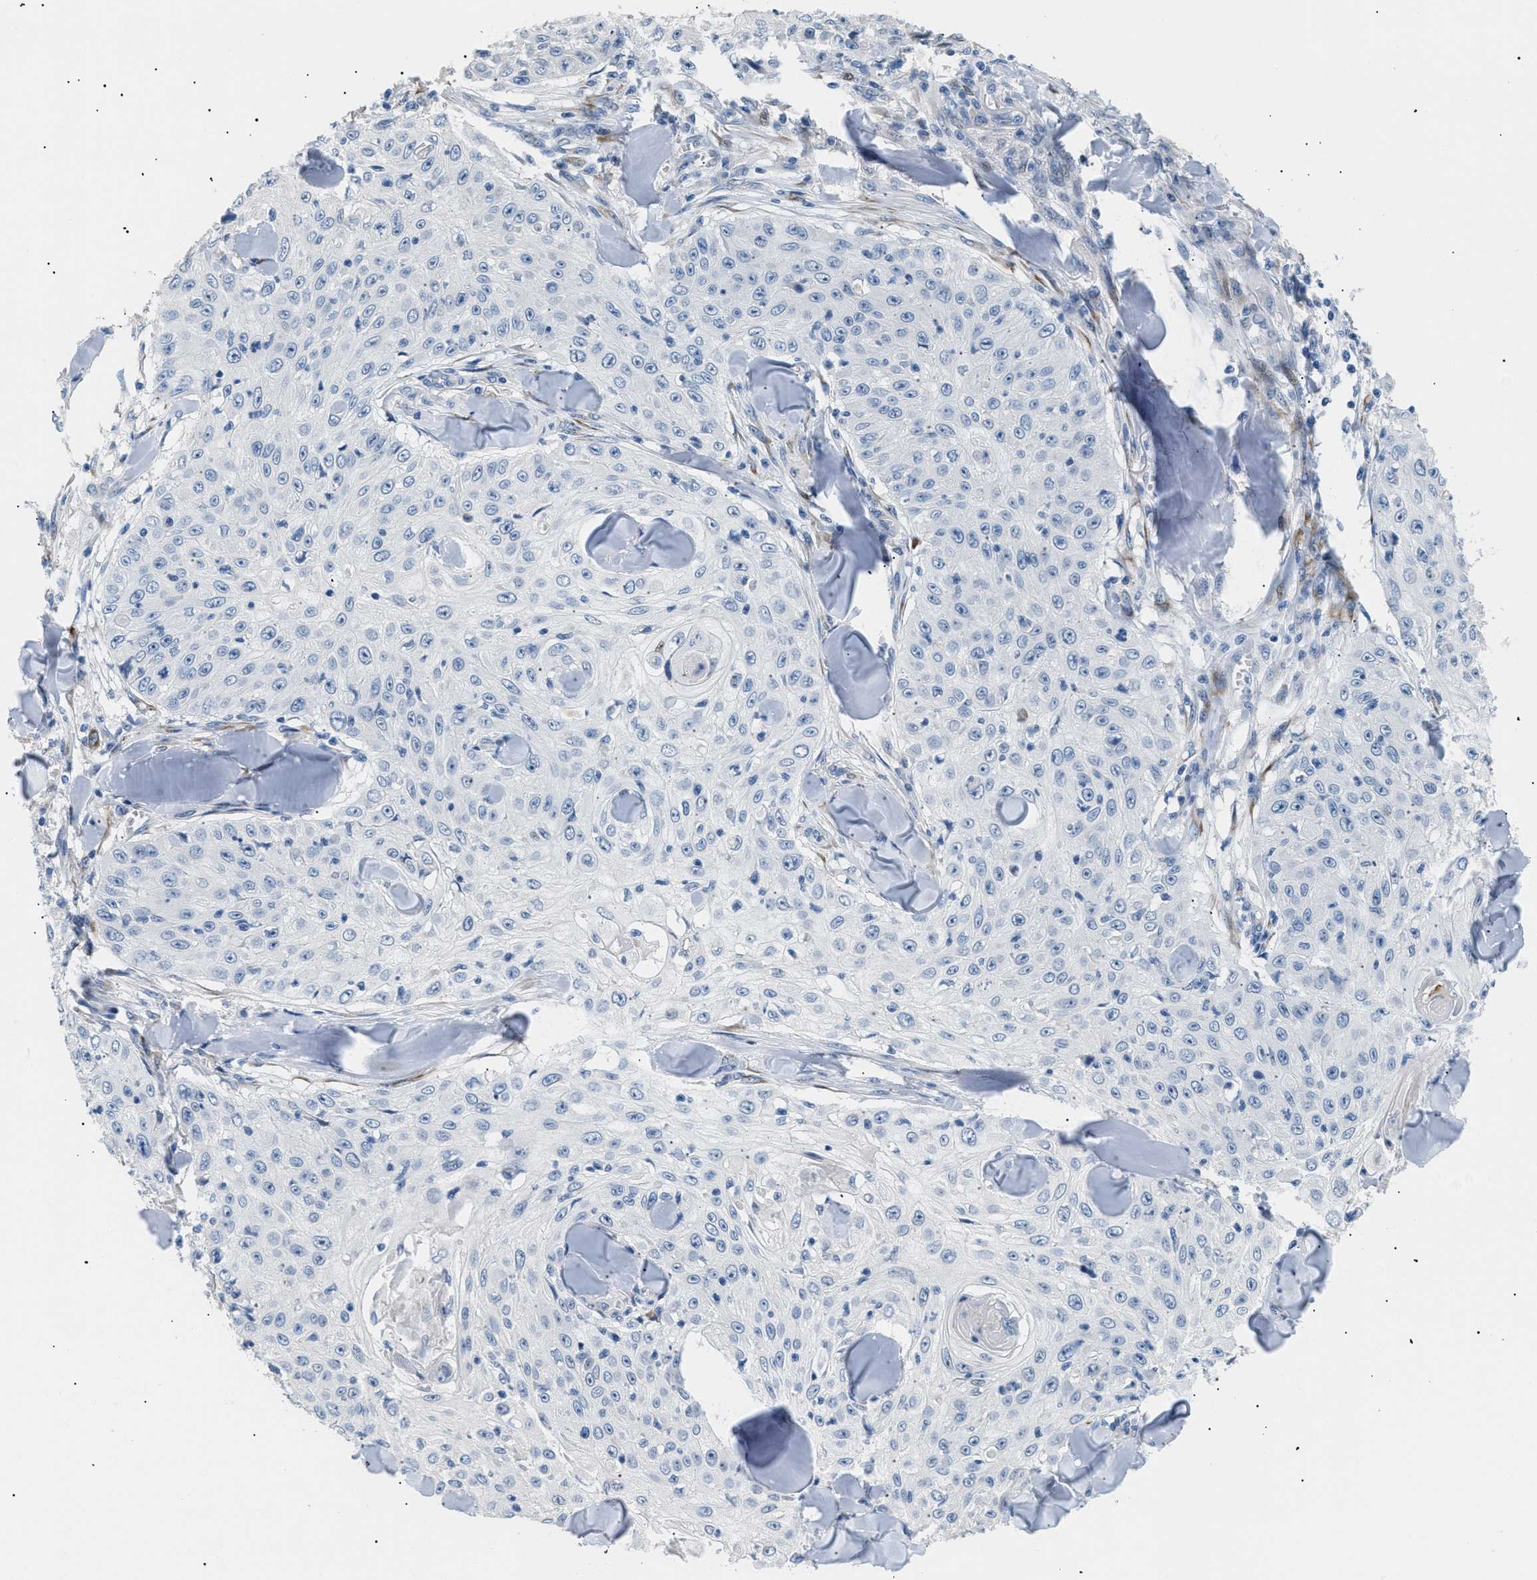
{"staining": {"intensity": "negative", "quantity": "none", "location": "none"}, "tissue": "skin cancer", "cell_type": "Tumor cells", "image_type": "cancer", "snomed": [{"axis": "morphology", "description": "Squamous cell carcinoma, NOS"}, {"axis": "topography", "description": "Skin"}], "caption": "This is a photomicrograph of immunohistochemistry (IHC) staining of skin squamous cell carcinoma, which shows no expression in tumor cells. (DAB IHC, high magnification).", "gene": "ICA1", "patient": {"sex": "male", "age": 86}}